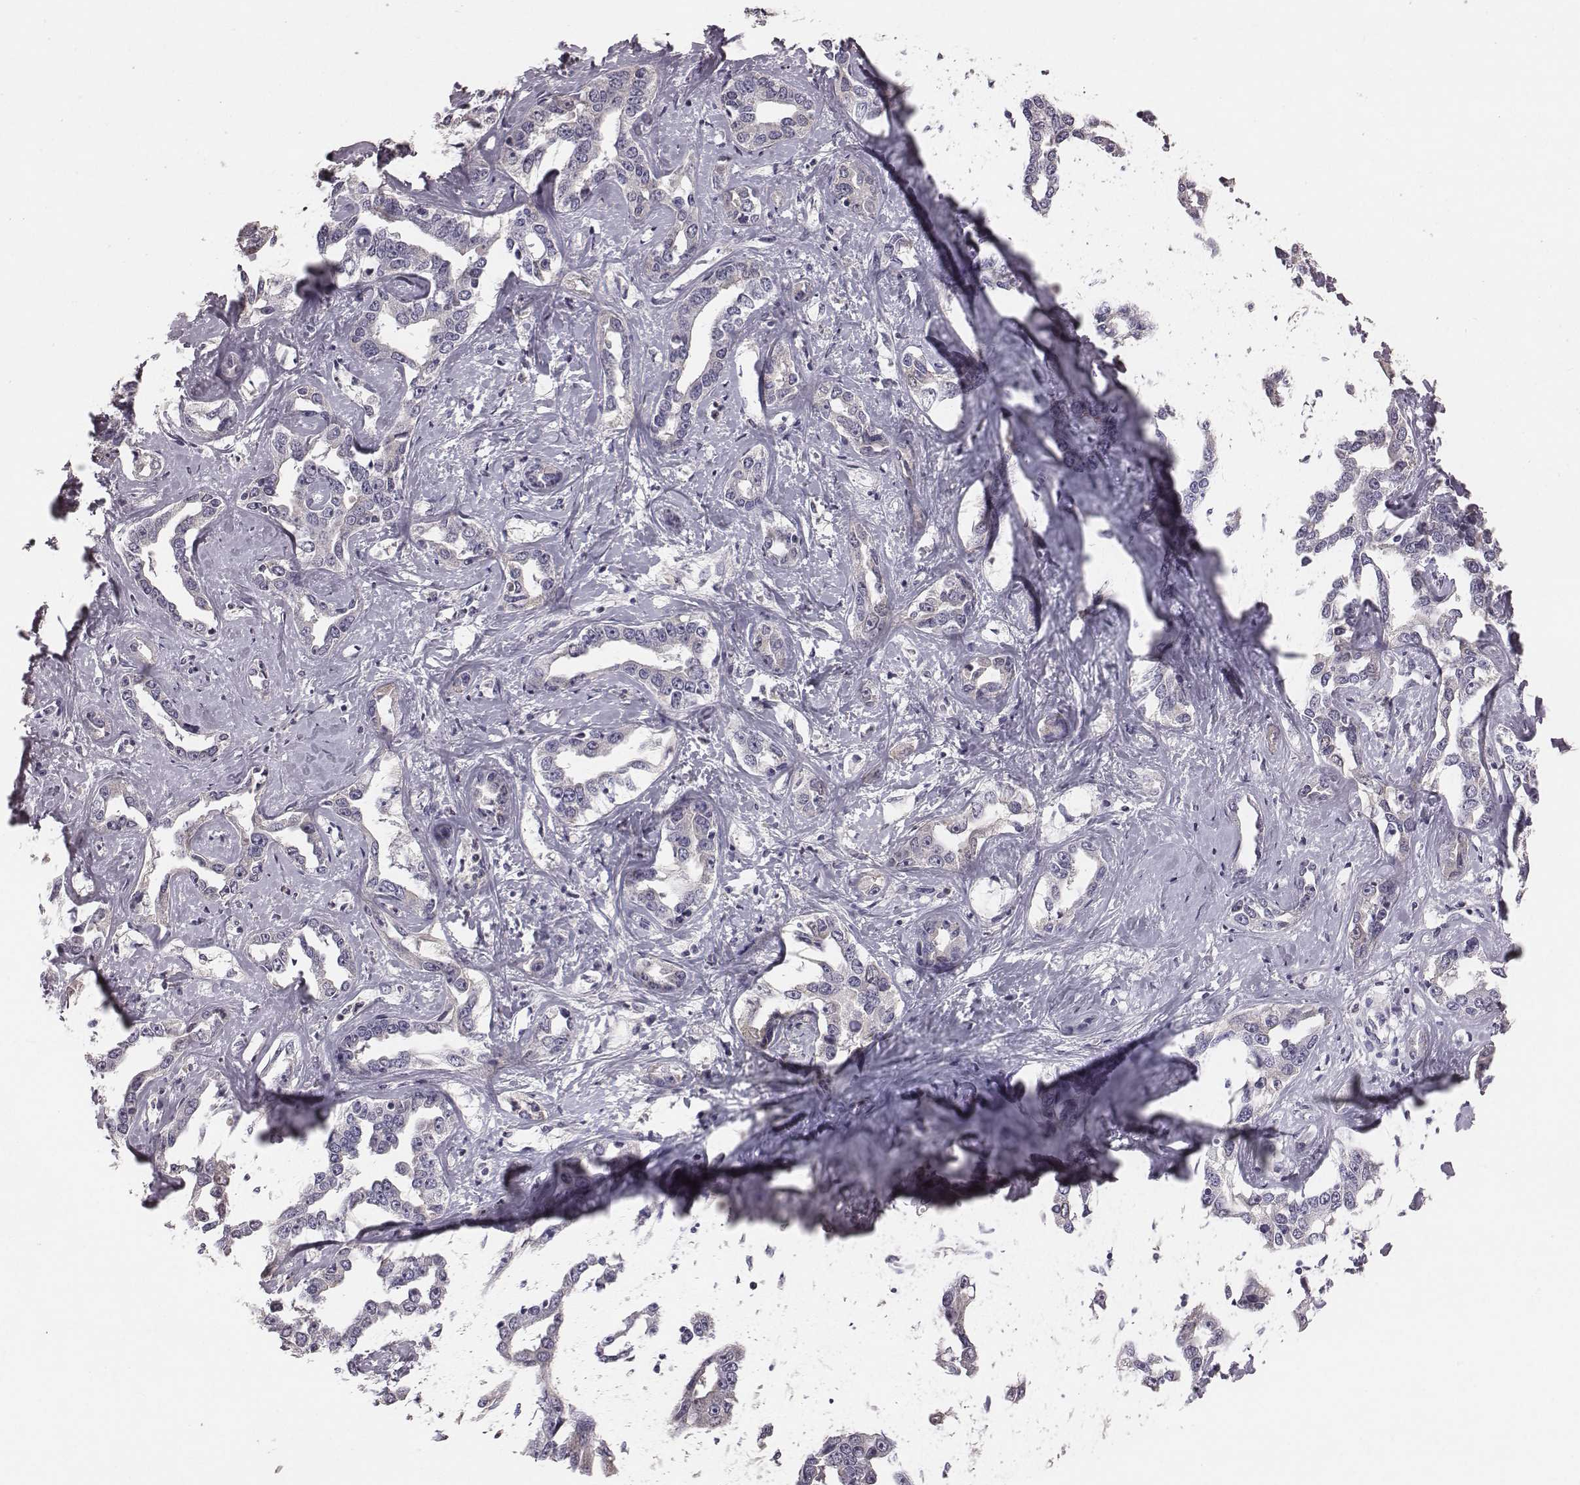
{"staining": {"intensity": "negative", "quantity": "none", "location": "none"}, "tissue": "liver cancer", "cell_type": "Tumor cells", "image_type": "cancer", "snomed": [{"axis": "morphology", "description": "Cholangiocarcinoma"}, {"axis": "topography", "description": "Liver"}], "caption": "The micrograph exhibits no staining of tumor cells in liver cancer (cholangiocarcinoma).", "gene": "SMIM24", "patient": {"sex": "male", "age": 59}}